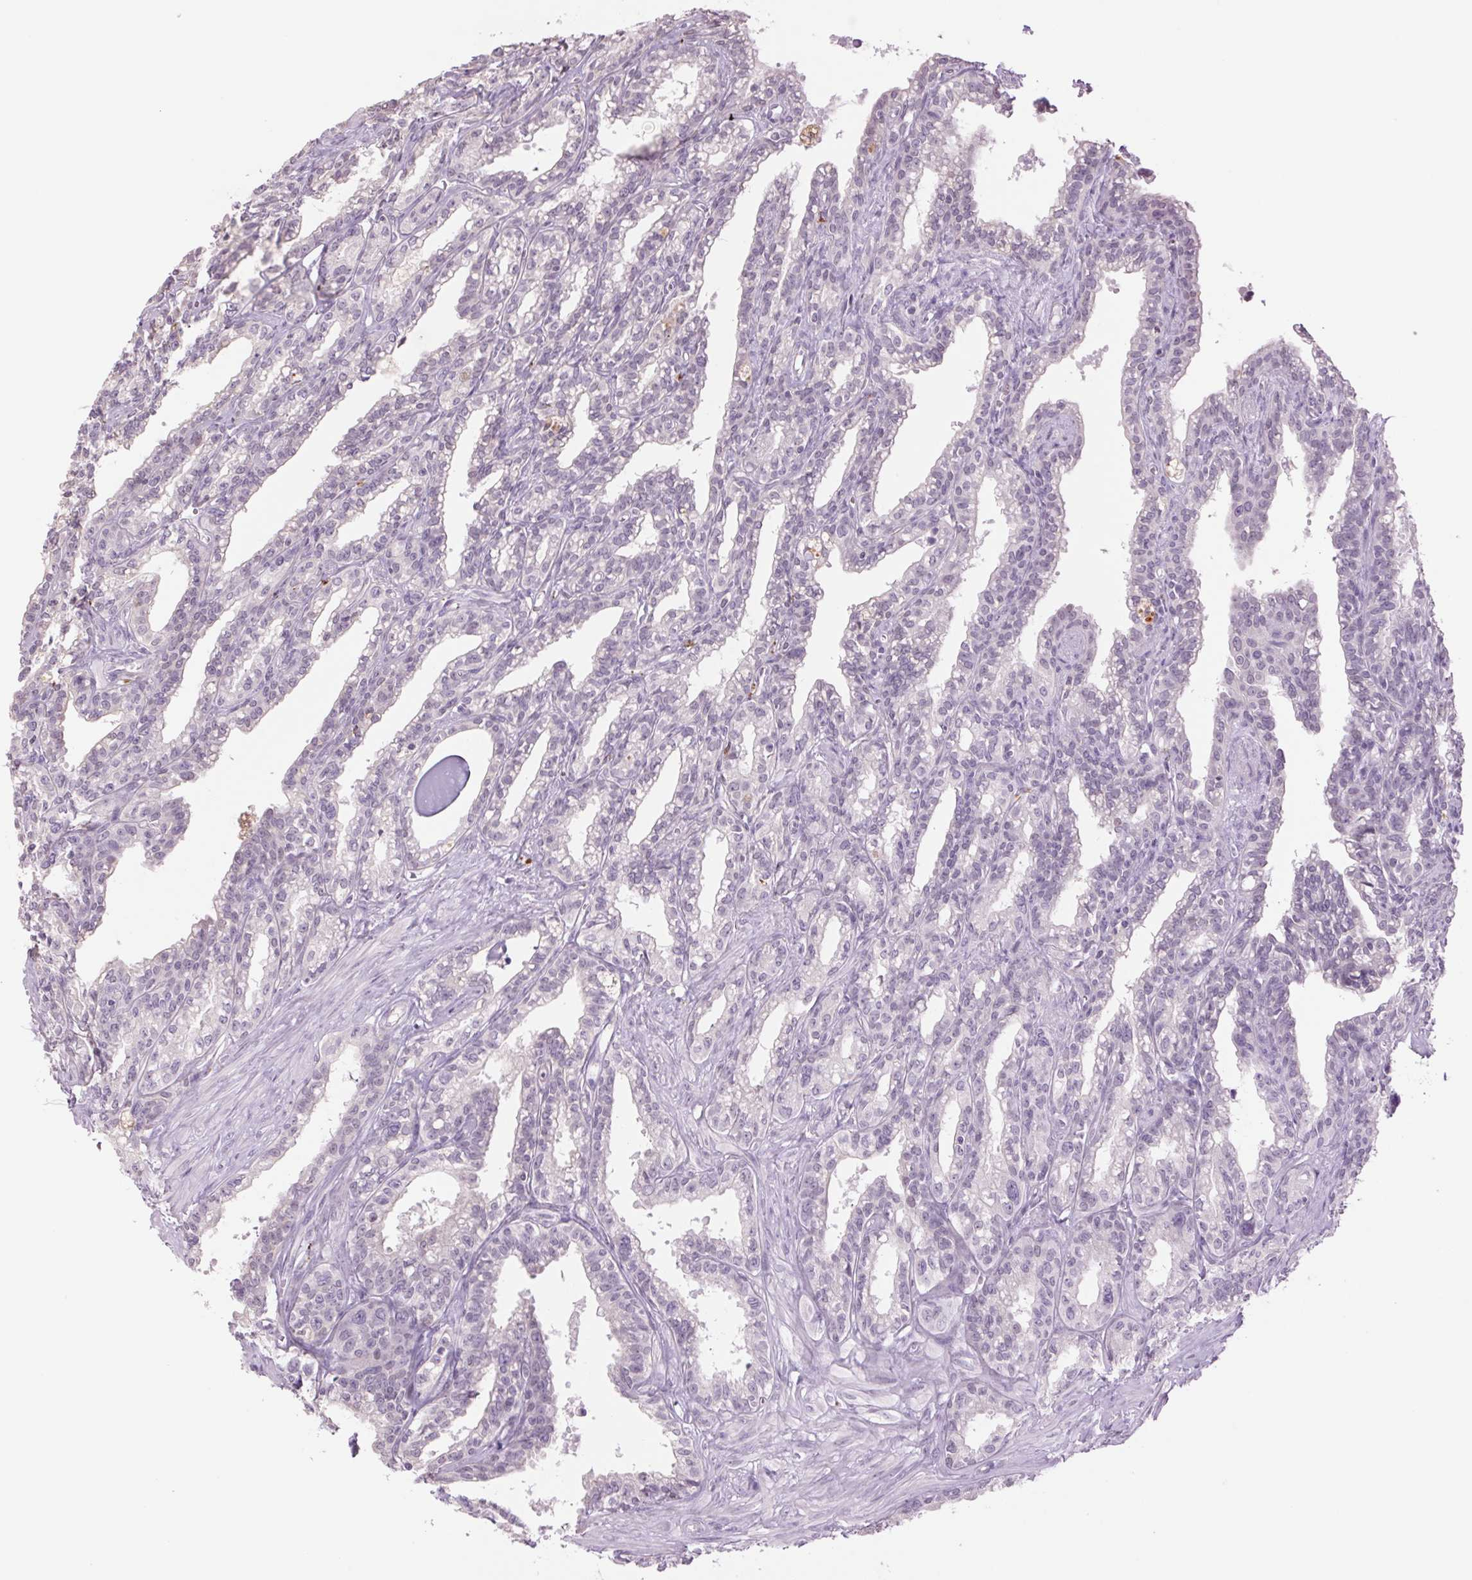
{"staining": {"intensity": "negative", "quantity": "none", "location": "none"}, "tissue": "seminal vesicle", "cell_type": "Glandular cells", "image_type": "normal", "snomed": [{"axis": "morphology", "description": "Normal tissue, NOS"}, {"axis": "morphology", "description": "Urothelial carcinoma, NOS"}, {"axis": "topography", "description": "Urinary bladder"}, {"axis": "topography", "description": "Seminal veicle"}], "caption": "The IHC image has no significant expression in glandular cells of seminal vesicle. (DAB immunohistochemistry, high magnification).", "gene": "MPO", "patient": {"sex": "male", "age": 76}}